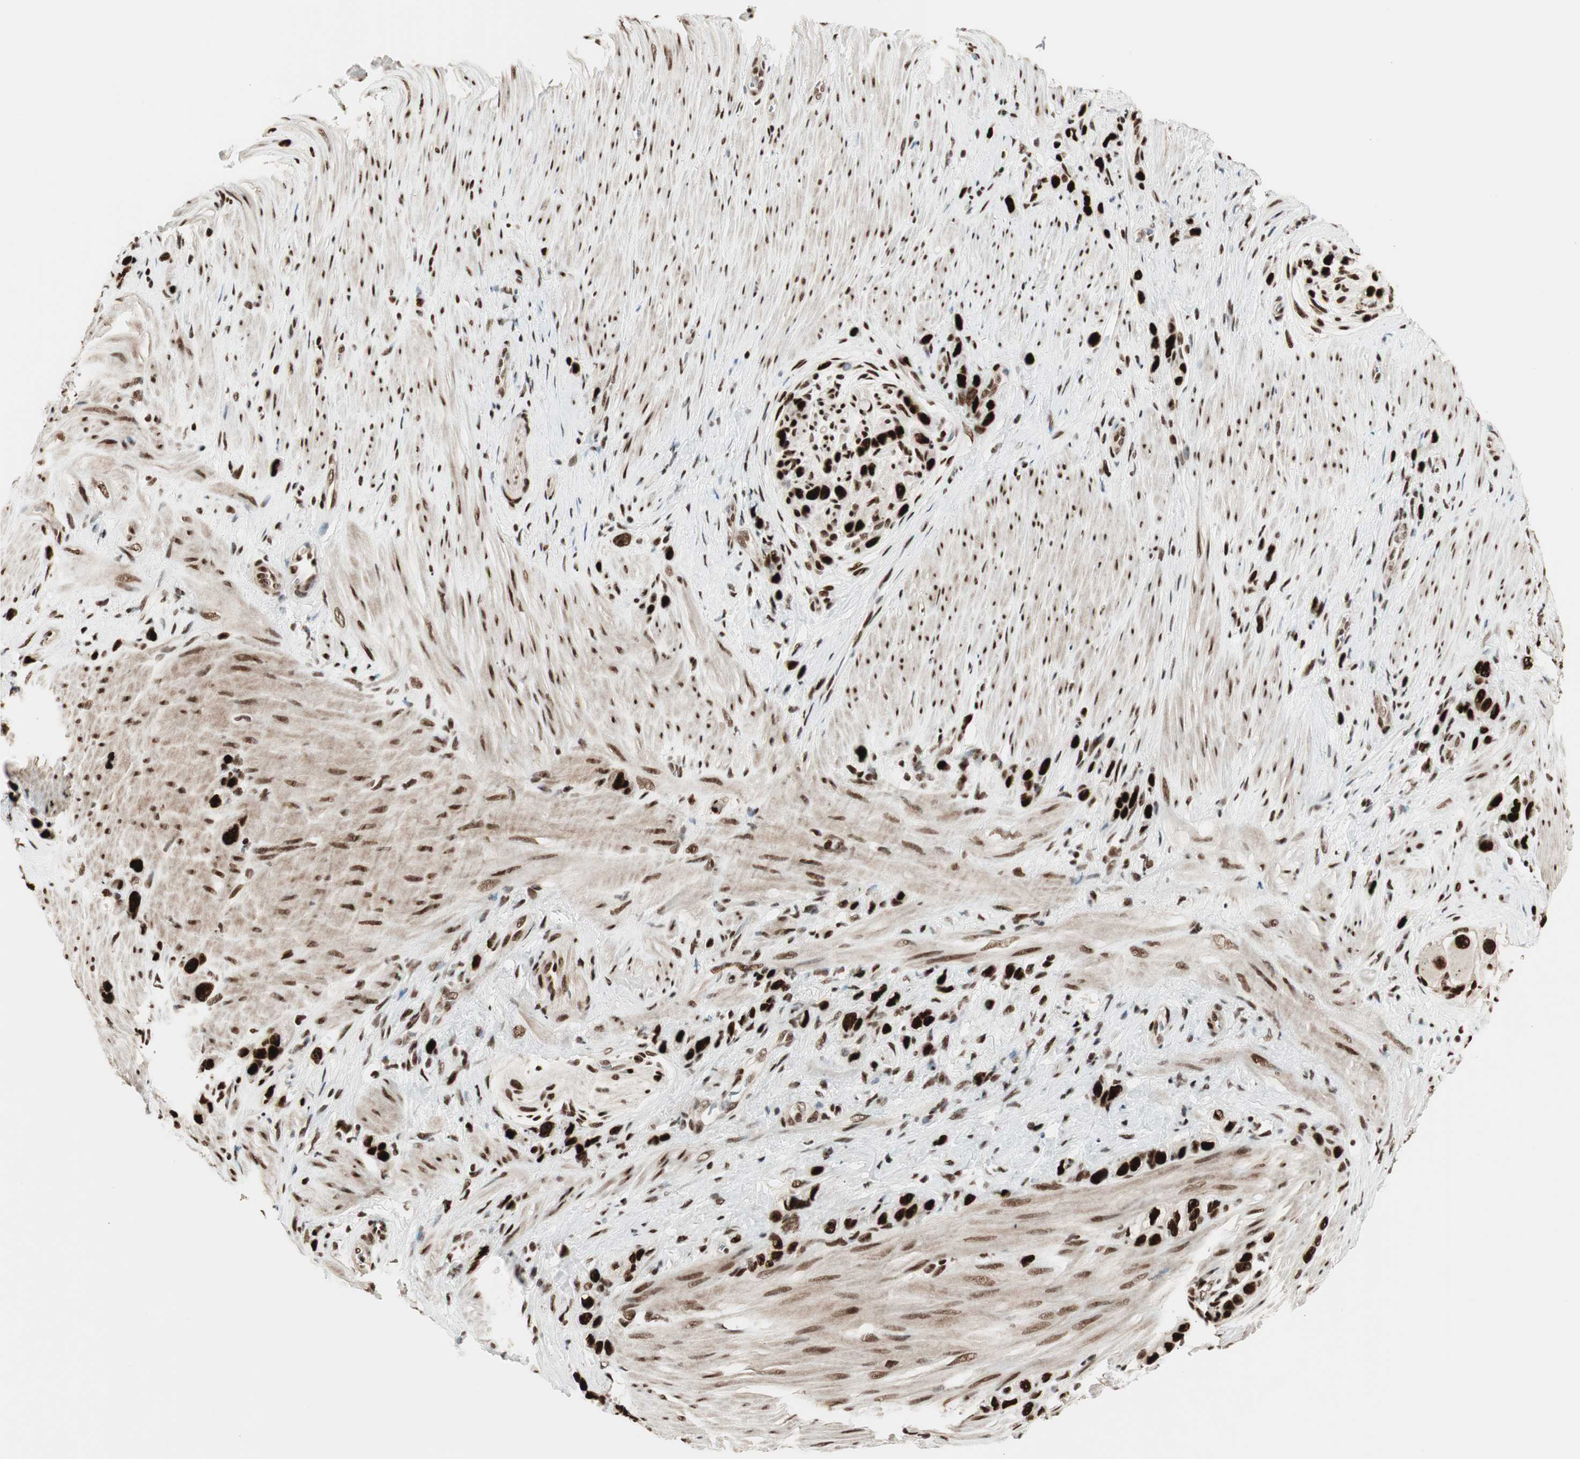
{"staining": {"intensity": "strong", "quantity": ">75%", "location": "nuclear"}, "tissue": "stomach cancer", "cell_type": "Tumor cells", "image_type": "cancer", "snomed": [{"axis": "morphology", "description": "Normal tissue, NOS"}, {"axis": "morphology", "description": "Adenocarcinoma, NOS"}, {"axis": "morphology", "description": "Adenocarcinoma, High grade"}, {"axis": "topography", "description": "Stomach, upper"}, {"axis": "topography", "description": "Stomach"}], "caption": "A high-resolution micrograph shows immunohistochemistry (IHC) staining of adenocarcinoma (high-grade) (stomach), which demonstrates strong nuclear staining in about >75% of tumor cells. (brown staining indicates protein expression, while blue staining denotes nuclei).", "gene": "HEXIM1", "patient": {"sex": "female", "age": 65}}